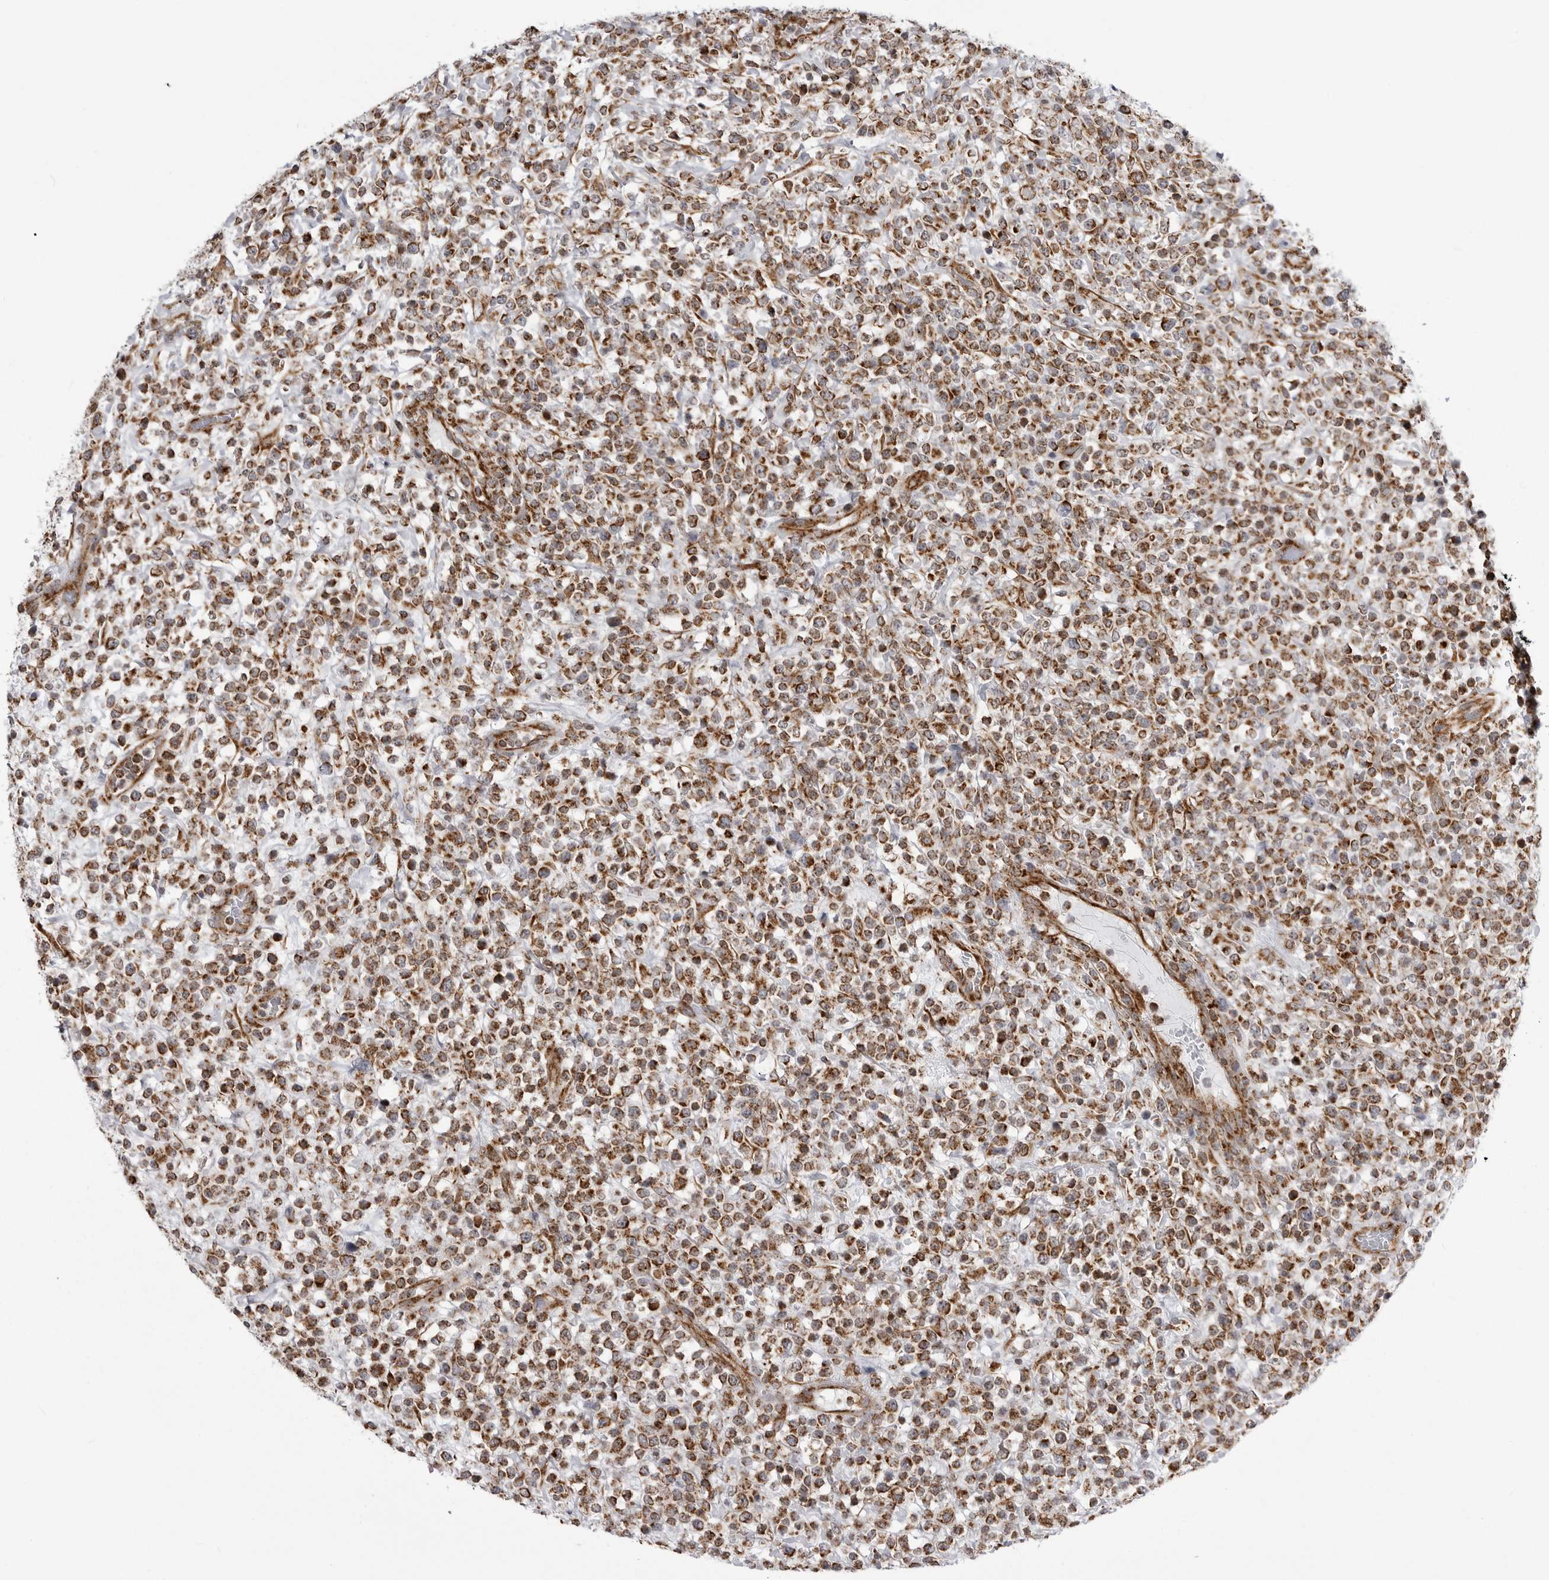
{"staining": {"intensity": "strong", "quantity": ">75%", "location": "cytoplasmic/membranous"}, "tissue": "lymphoma", "cell_type": "Tumor cells", "image_type": "cancer", "snomed": [{"axis": "morphology", "description": "Malignant lymphoma, non-Hodgkin's type, High grade"}, {"axis": "topography", "description": "Colon"}], "caption": "Lymphoma was stained to show a protein in brown. There is high levels of strong cytoplasmic/membranous expression in about >75% of tumor cells.", "gene": "FH", "patient": {"sex": "female", "age": 53}}